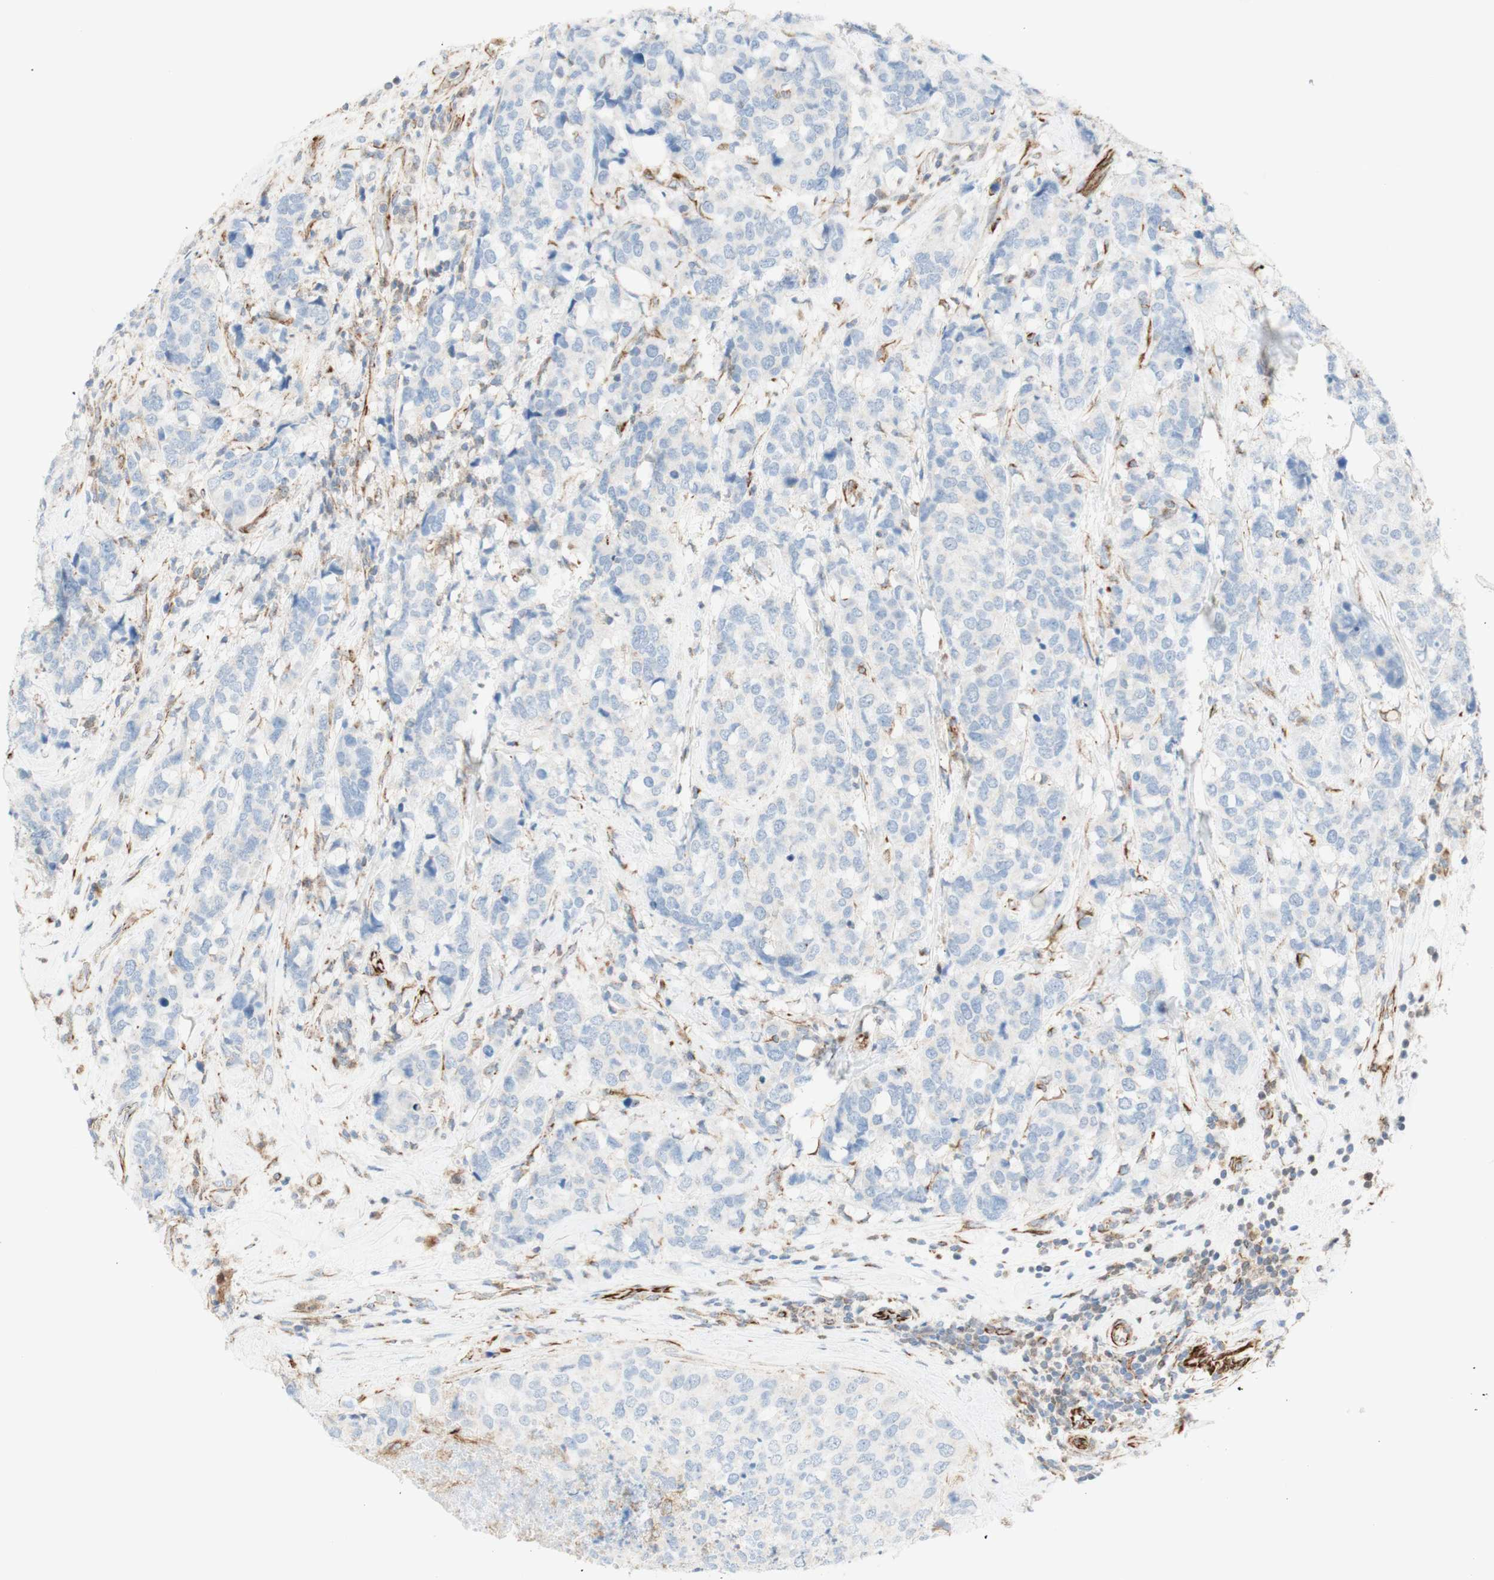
{"staining": {"intensity": "negative", "quantity": "none", "location": "none"}, "tissue": "breast cancer", "cell_type": "Tumor cells", "image_type": "cancer", "snomed": [{"axis": "morphology", "description": "Lobular carcinoma"}, {"axis": "topography", "description": "Breast"}], "caption": "DAB (3,3'-diaminobenzidine) immunohistochemical staining of human breast cancer demonstrates no significant positivity in tumor cells.", "gene": "POU2AF1", "patient": {"sex": "female", "age": 59}}